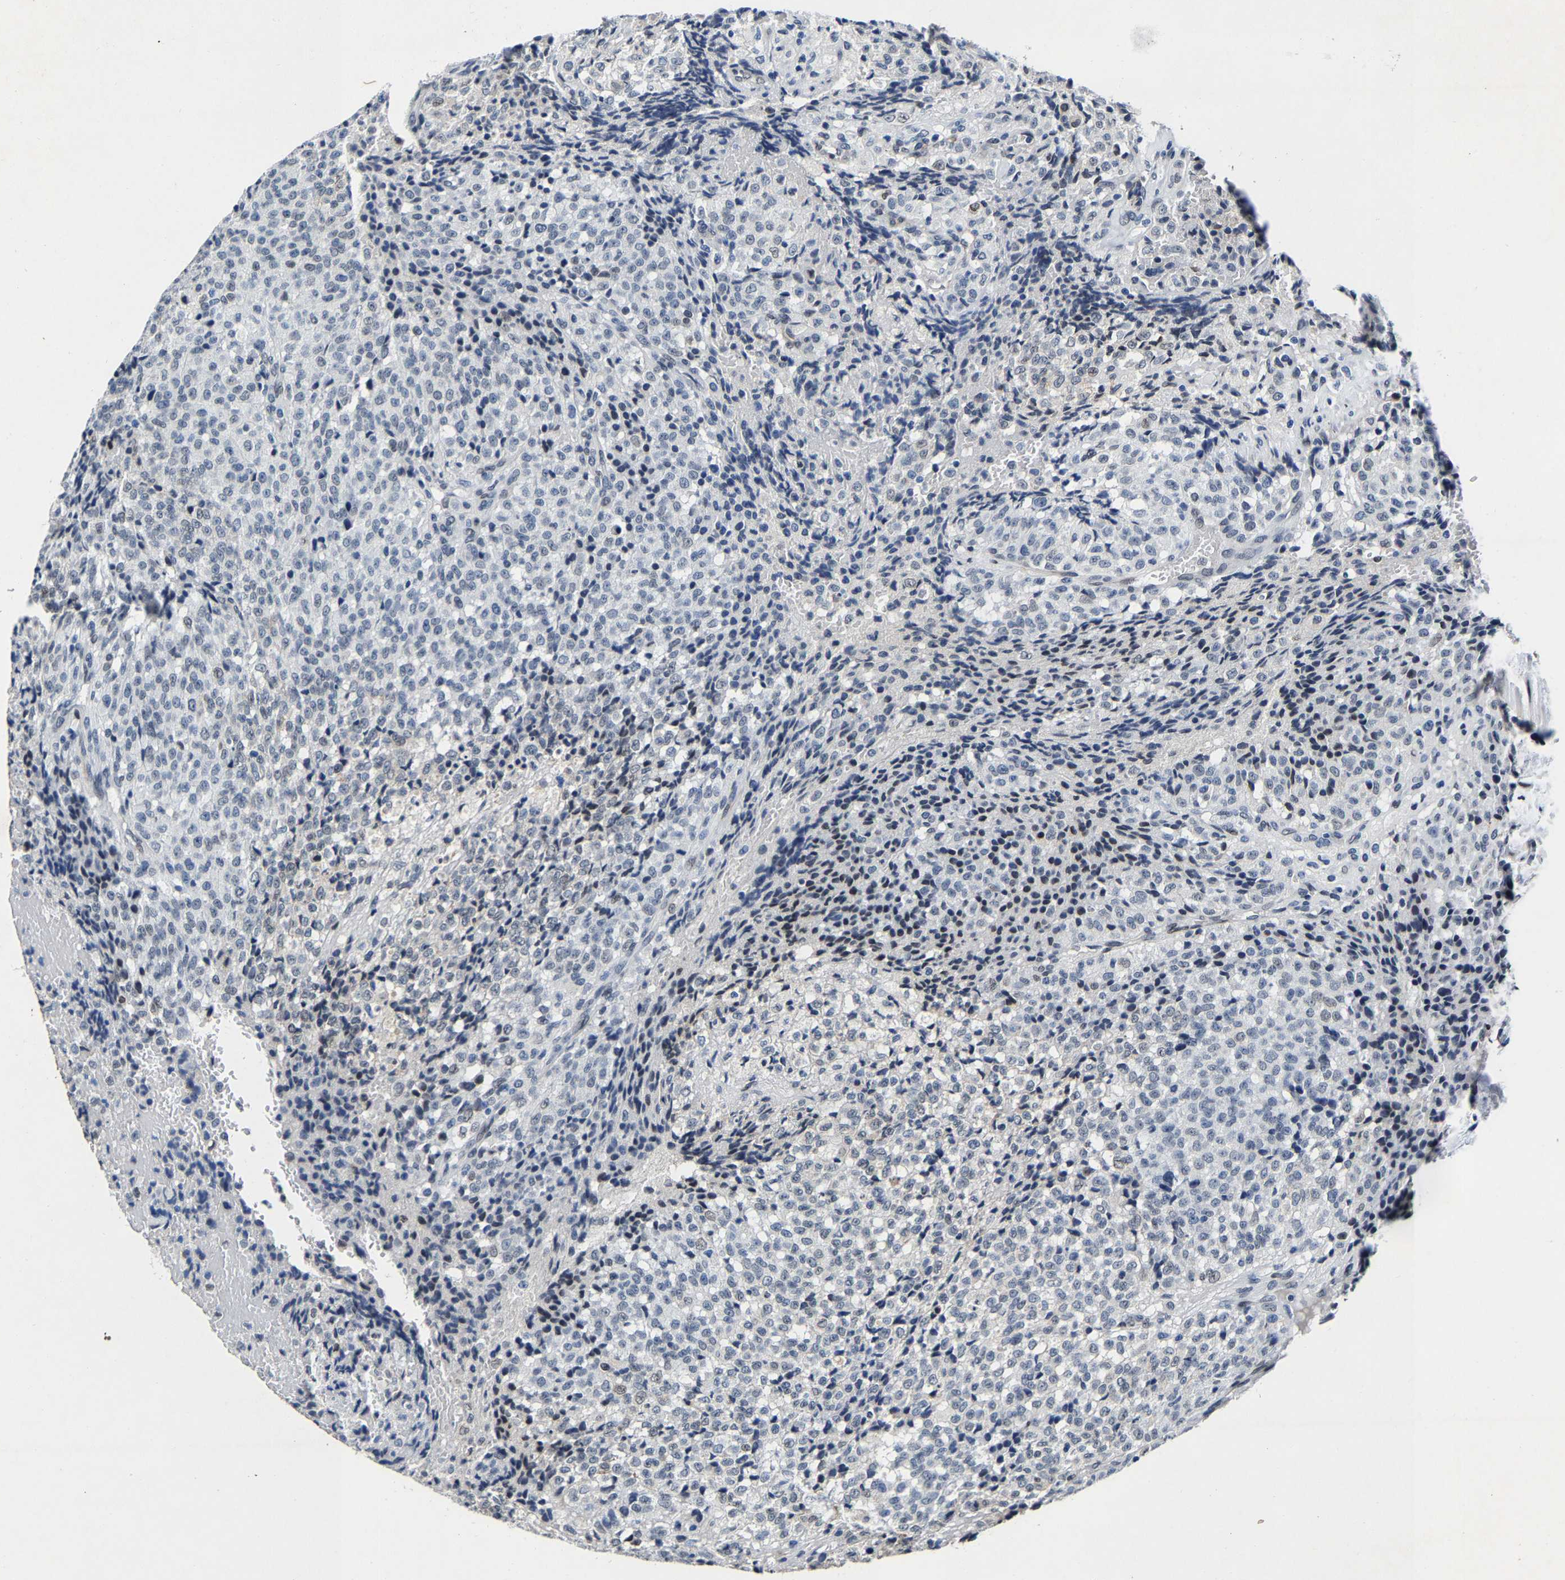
{"staining": {"intensity": "negative", "quantity": "none", "location": "none"}, "tissue": "testis cancer", "cell_type": "Tumor cells", "image_type": "cancer", "snomed": [{"axis": "morphology", "description": "Seminoma, NOS"}, {"axis": "topography", "description": "Testis"}], "caption": "Tumor cells are negative for protein expression in human testis seminoma. (Brightfield microscopy of DAB IHC at high magnification).", "gene": "UBN2", "patient": {"sex": "male", "age": 59}}